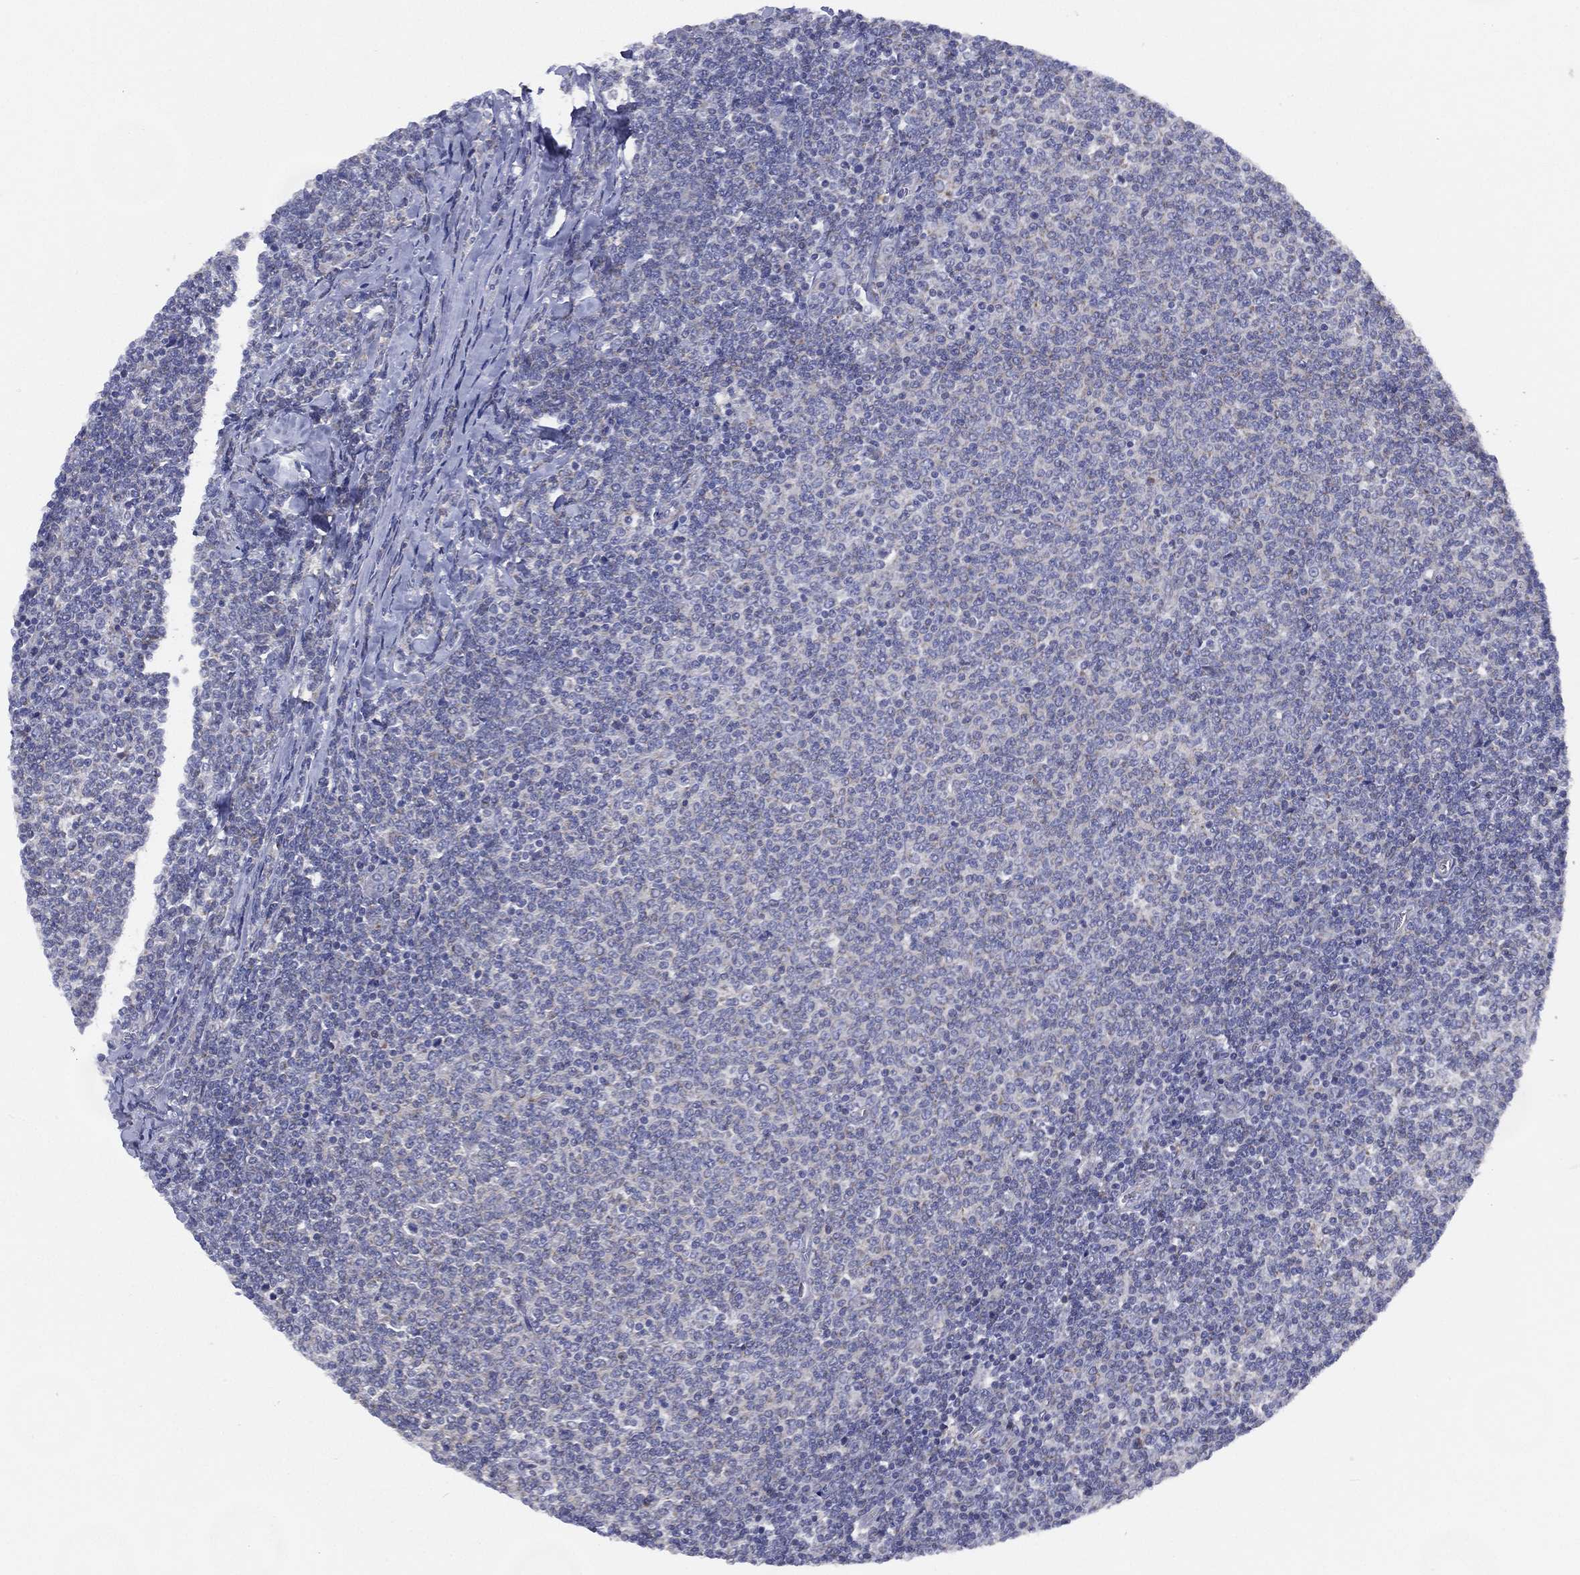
{"staining": {"intensity": "negative", "quantity": "none", "location": "none"}, "tissue": "lymphoma", "cell_type": "Tumor cells", "image_type": "cancer", "snomed": [{"axis": "morphology", "description": "Malignant lymphoma, non-Hodgkin's type, Low grade"}, {"axis": "topography", "description": "Lymph node"}], "caption": "High magnification brightfield microscopy of lymphoma stained with DAB (3,3'-diaminobenzidine) (brown) and counterstained with hematoxylin (blue): tumor cells show no significant positivity. Brightfield microscopy of immunohistochemistry (IHC) stained with DAB (3,3'-diaminobenzidine) (brown) and hematoxylin (blue), captured at high magnification.", "gene": "ZNF223", "patient": {"sex": "male", "age": 52}}